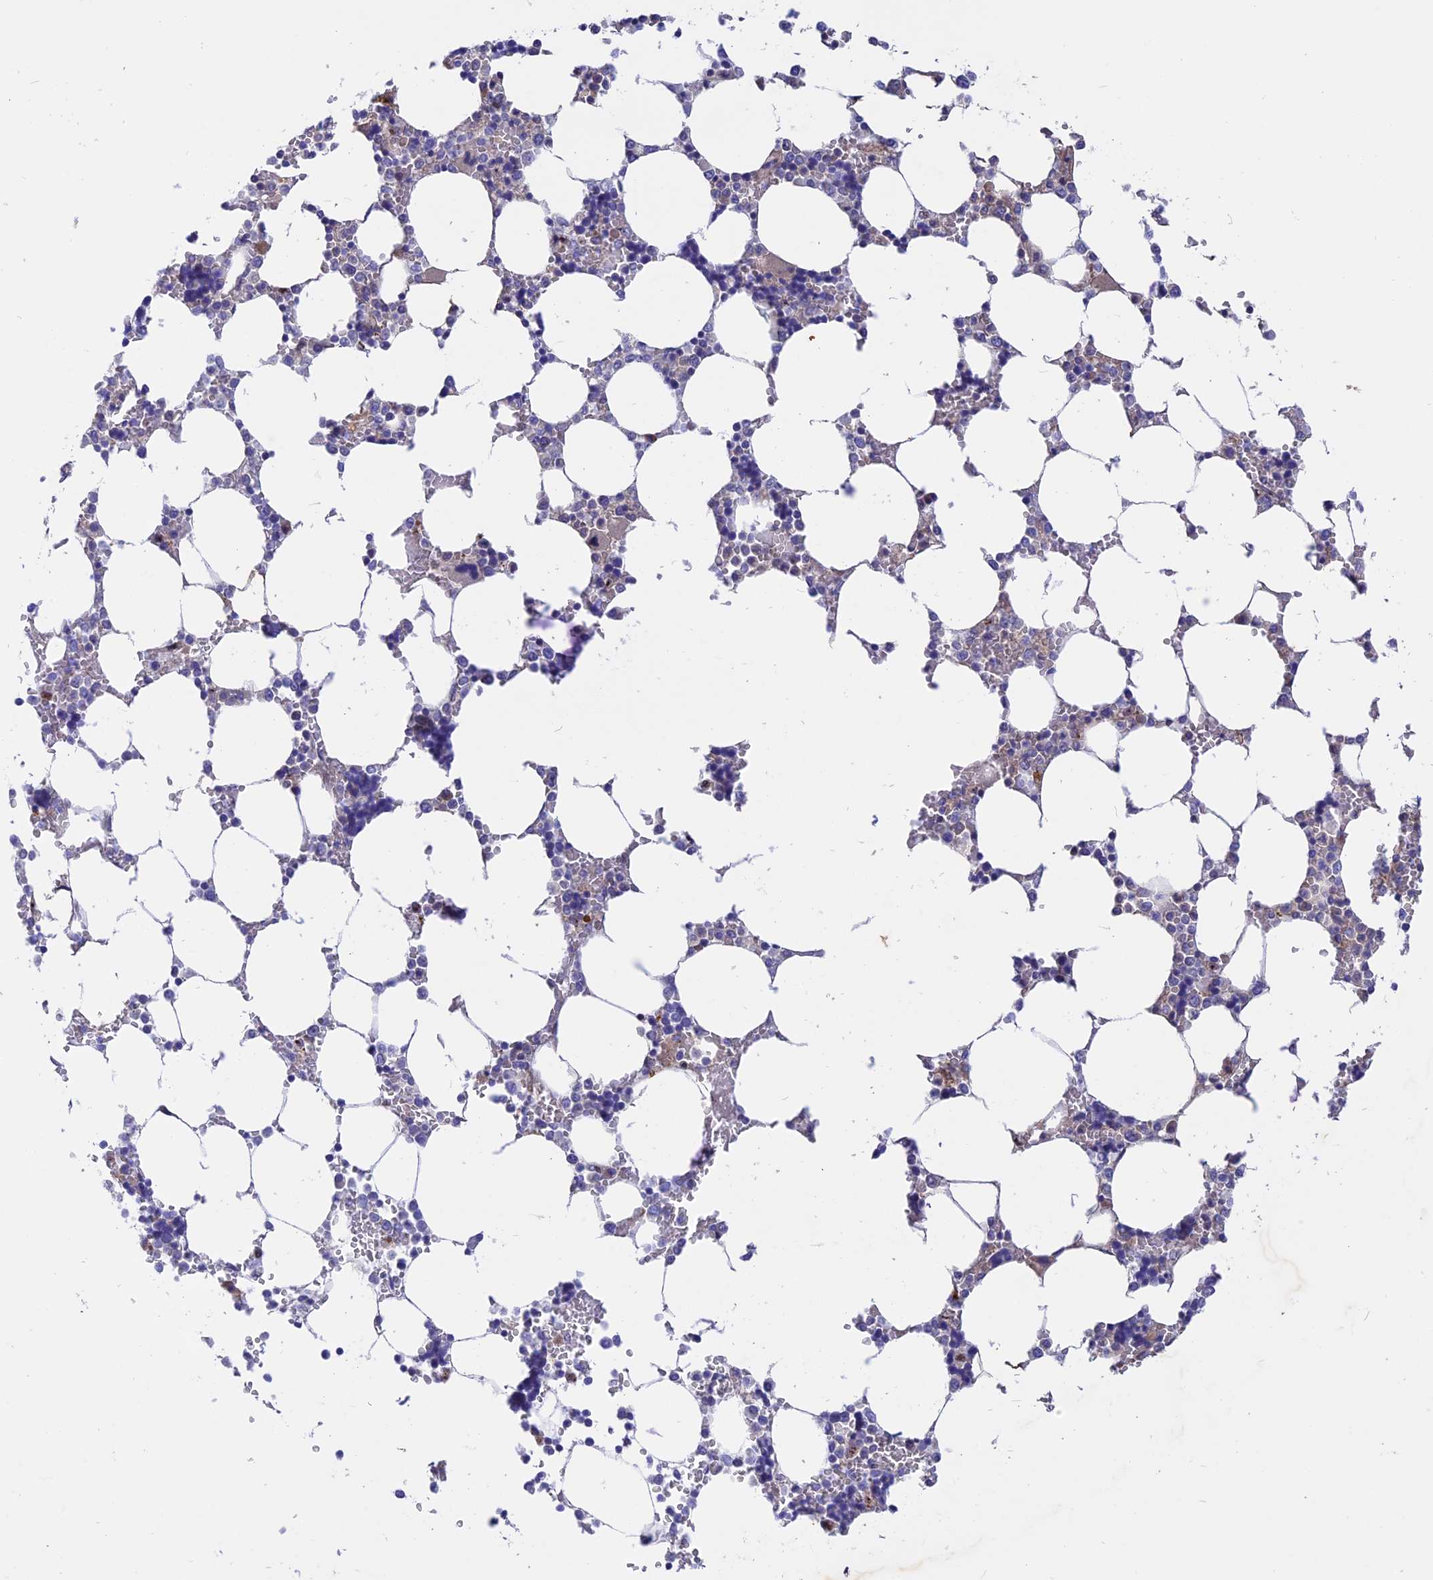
{"staining": {"intensity": "moderate", "quantity": "<25%", "location": "cytoplasmic/membranous"}, "tissue": "bone marrow", "cell_type": "Hematopoietic cells", "image_type": "normal", "snomed": [{"axis": "morphology", "description": "Normal tissue, NOS"}, {"axis": "topography", "description": "Bone marrow"}], "caption": "Bone marrow stained with IHC exhibits moderate cytoplasmic/membranous expression in about <25% of hematopoietic cells.", "gene": "GK5", "patient": {"sex": "male", "age": 64}}